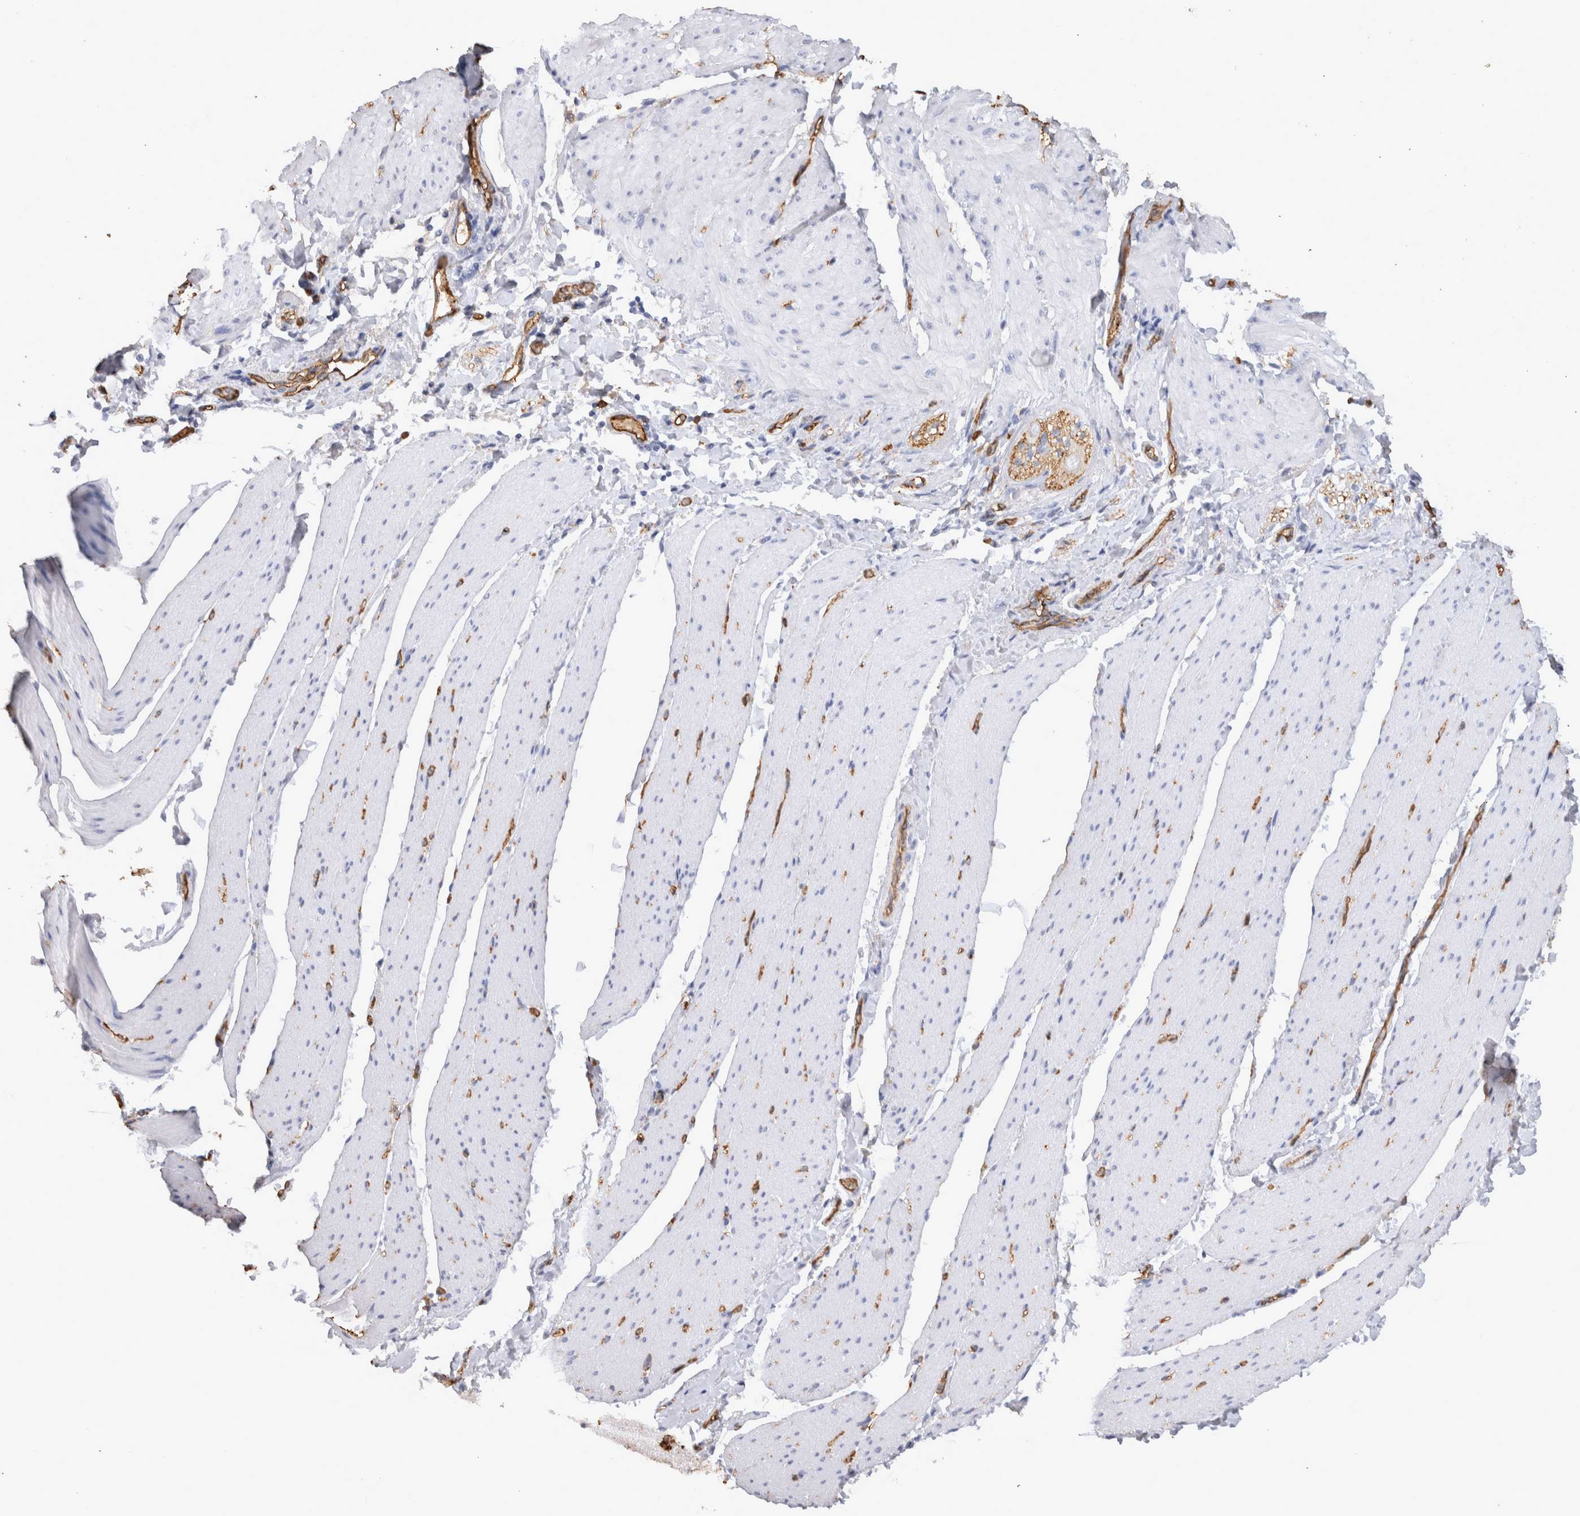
{"staining": {"intensity": "negative", "quantity": "none", "location": "none"}, "tissue": "smooth muscle", "cell_type": "Smooth muscle cells", "image_type": "normal", "snomed": [{"axis": "morphology", "description": "Normal tissue, NOS"}, {"axis": "topography", "description": "Smooth muscle"}, {"axis": "topography", "description": "Small intestine"}], "caption": "A high-resolution photomicrograph shows immunohistochemistry (IHC) staining of normal smooth muscle, which exhibits no significant expression in smooth muscle cells. (IHC, brightfield microscopy, high magnification).", "gene": "IL17RC", "patient": {"sex": "female", "age": 84}}